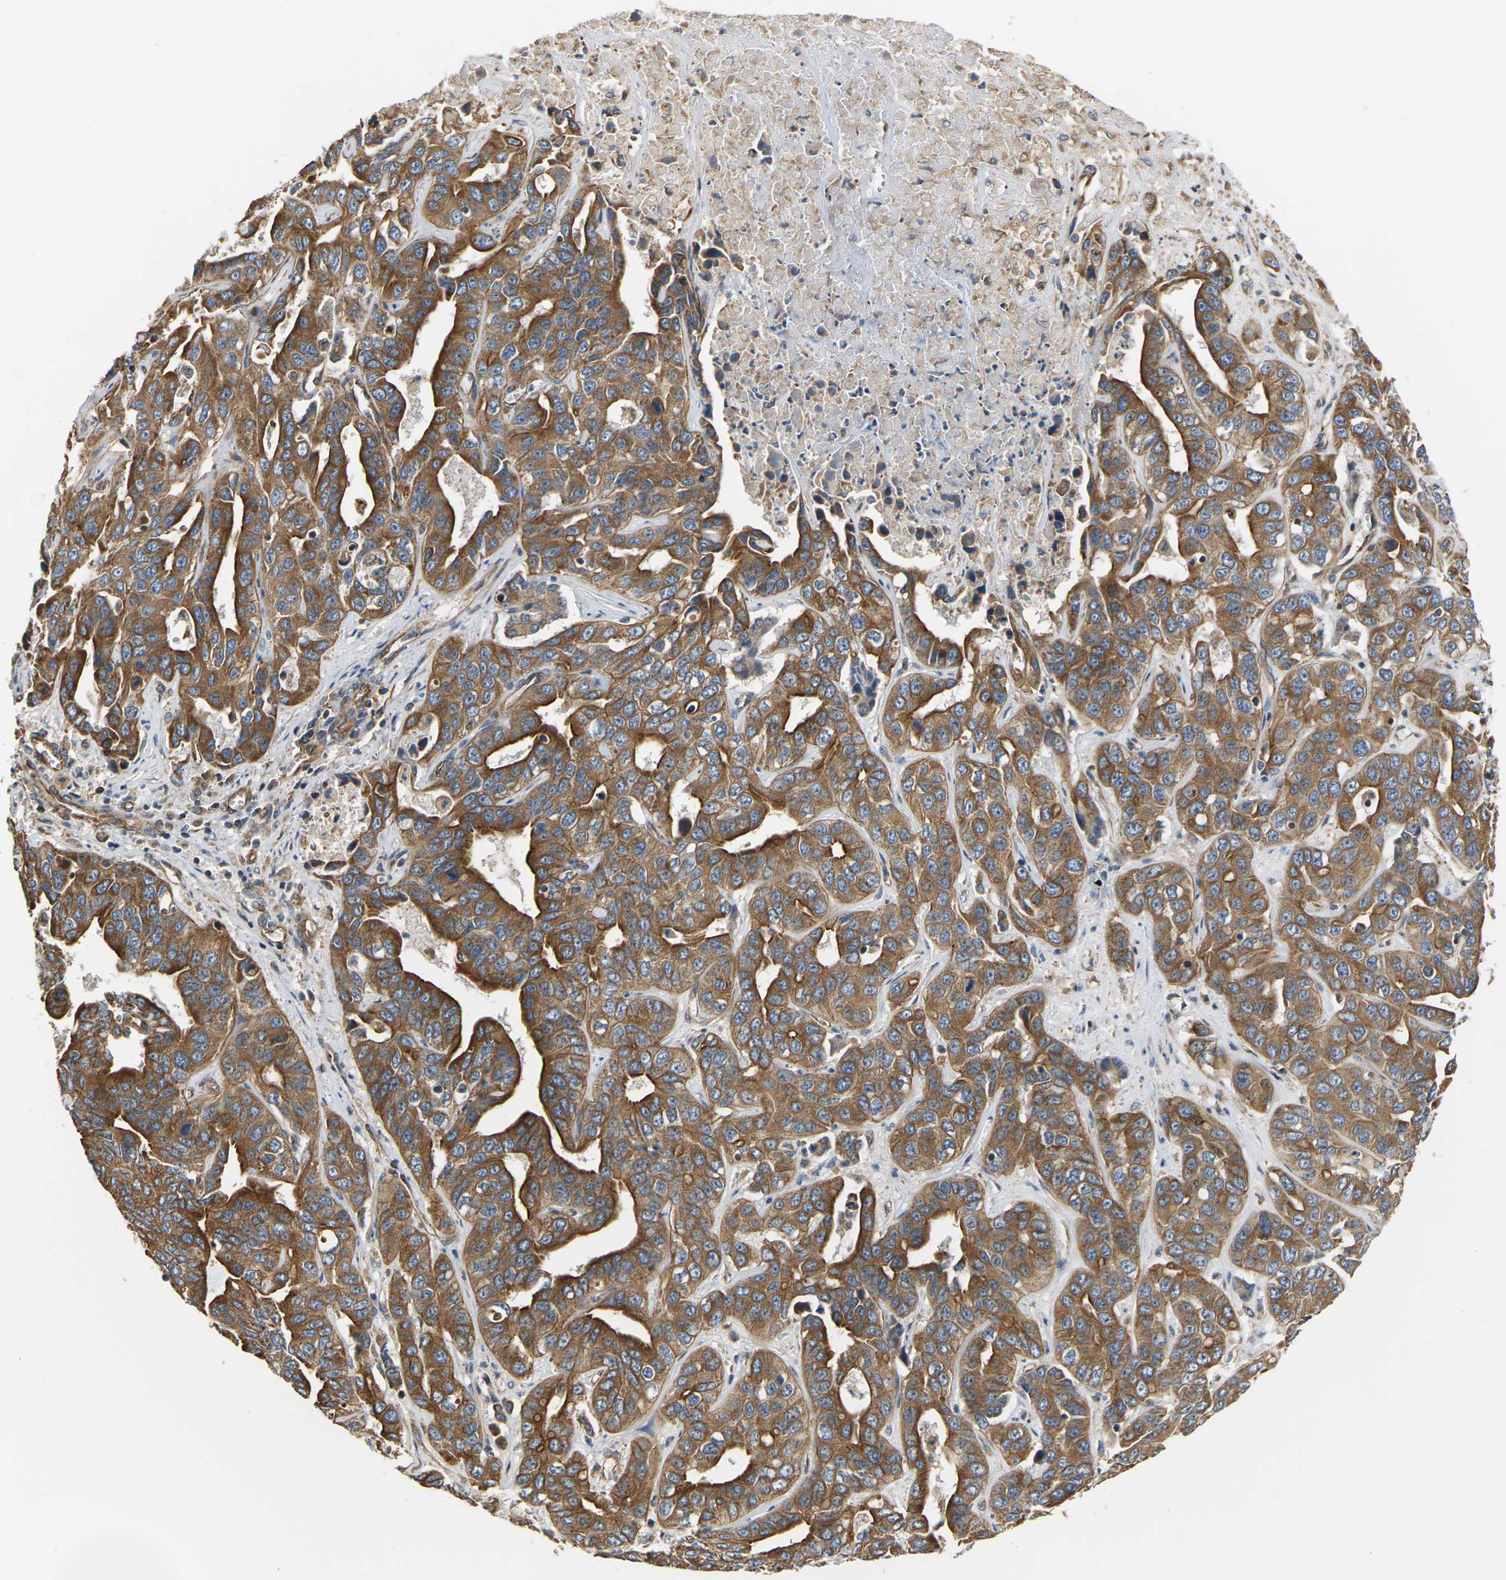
{"staining": {"intensity": "strong", "quantity": ">75%", "location": "cytoplasmic/membranous"}, "tissue": "liver cancer", "cell_type": "Tumor cells", "image_type": "cancer", "snomed": [{"axis": "morphology", "description": "Cholangiocarcinoma"}, {"axis": "topography", "description": "Liver"}], "caption": "Liver cancer (cholangiocarcinoma) was stained to show a protein in brown. There is high levels of strong cytoplasmic/membranous expression in approximately >75% of tumor cells.", "gene": "PCDHB4", "patient": {"sex": "female", "age": 52}}